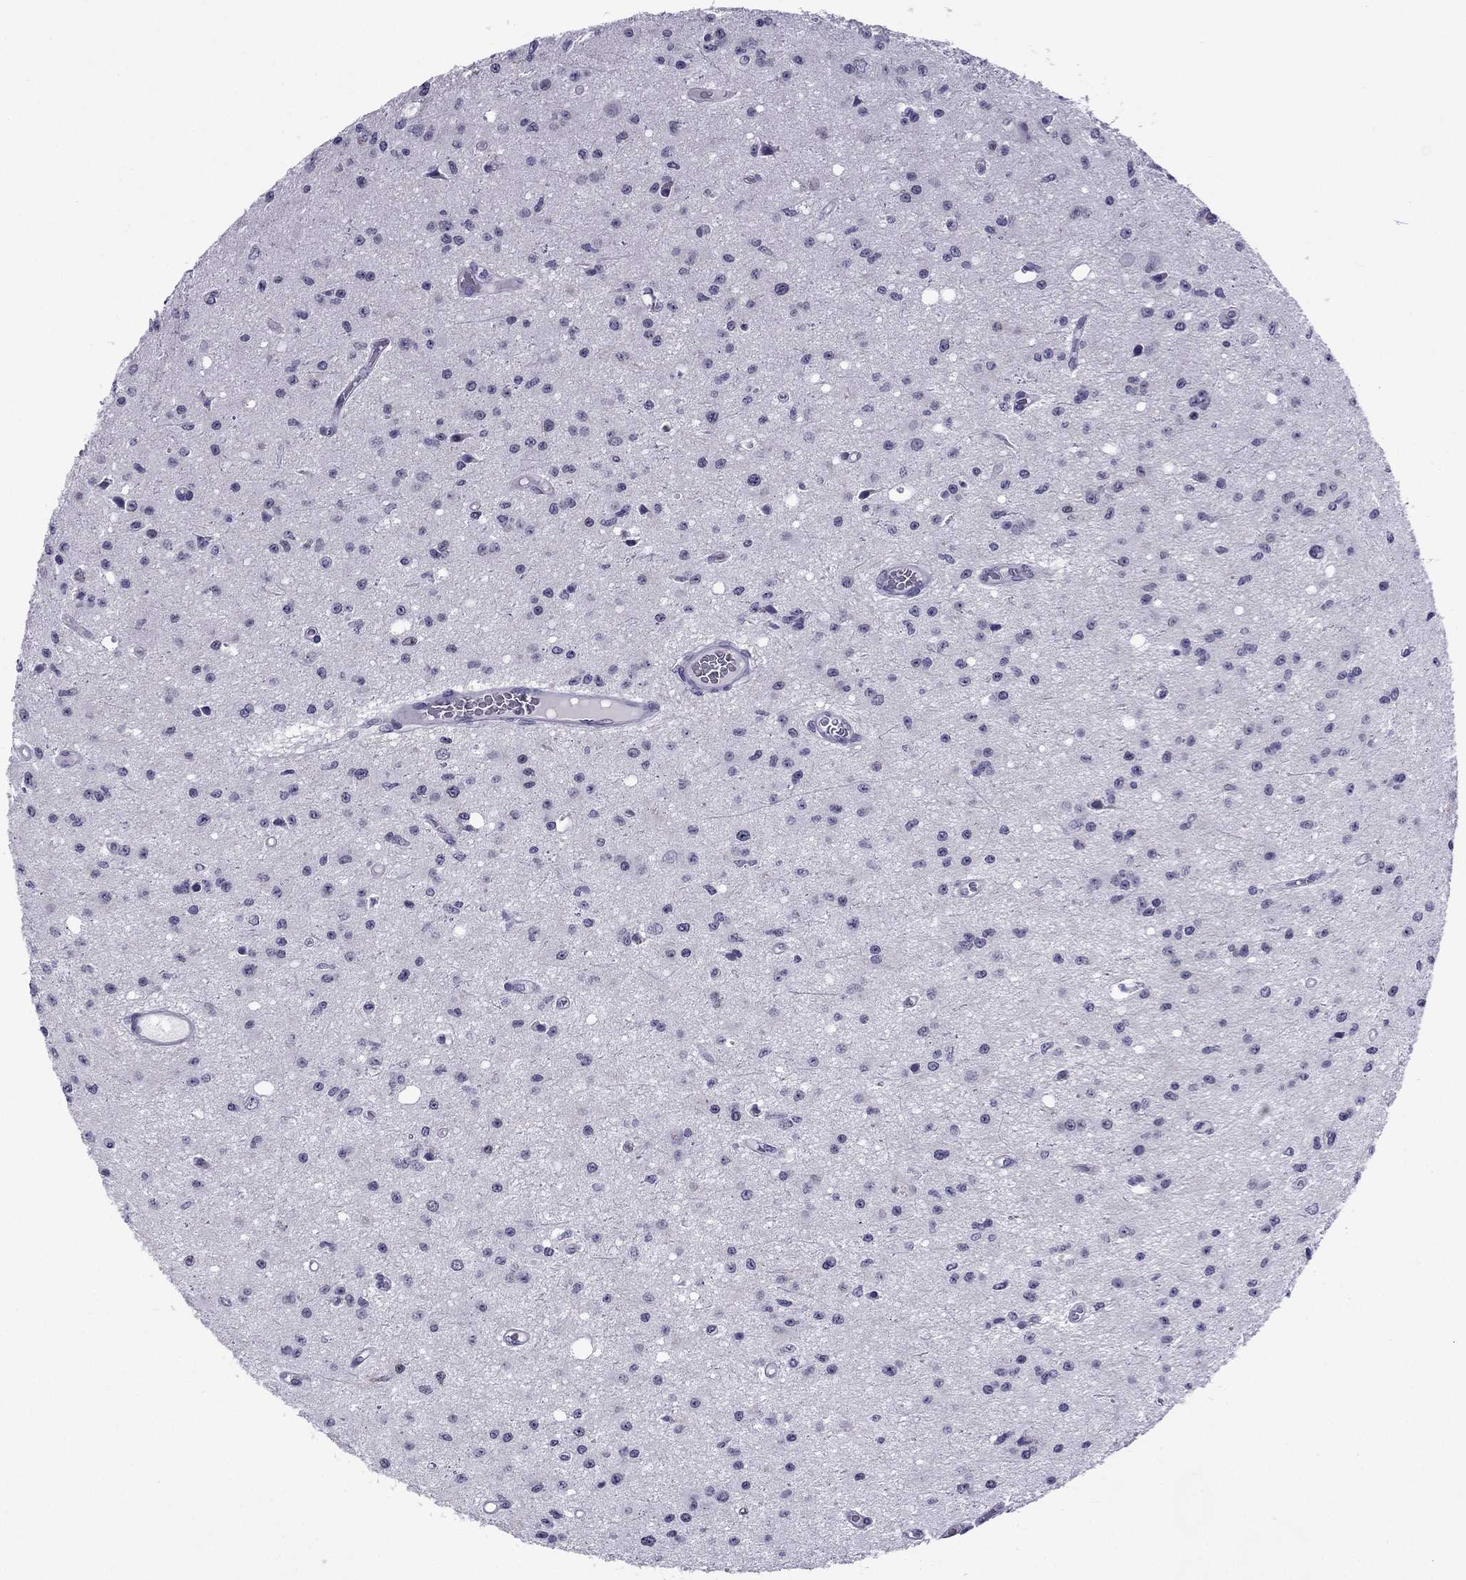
{"staining": {"intensity": "negative", "quantity": "none", "location": "none"}, "tissue": "glioma", "cell_type": "Tumor cells", "image_type": "cancer", "snomed": [{"axis": "morphology", "description": "Glioma, malignant, Low grade"}, {"axis": "topography", "description": "Brain"}], "caption": "A high-resolution histopathology image shows IHC staining of malignant glioma (low-grade), which displays no significant positivity in tumor cells. Nuclei are stained in blue.", "gene": "MYLK3", "patient": {"sex": "female", "age": 45}}